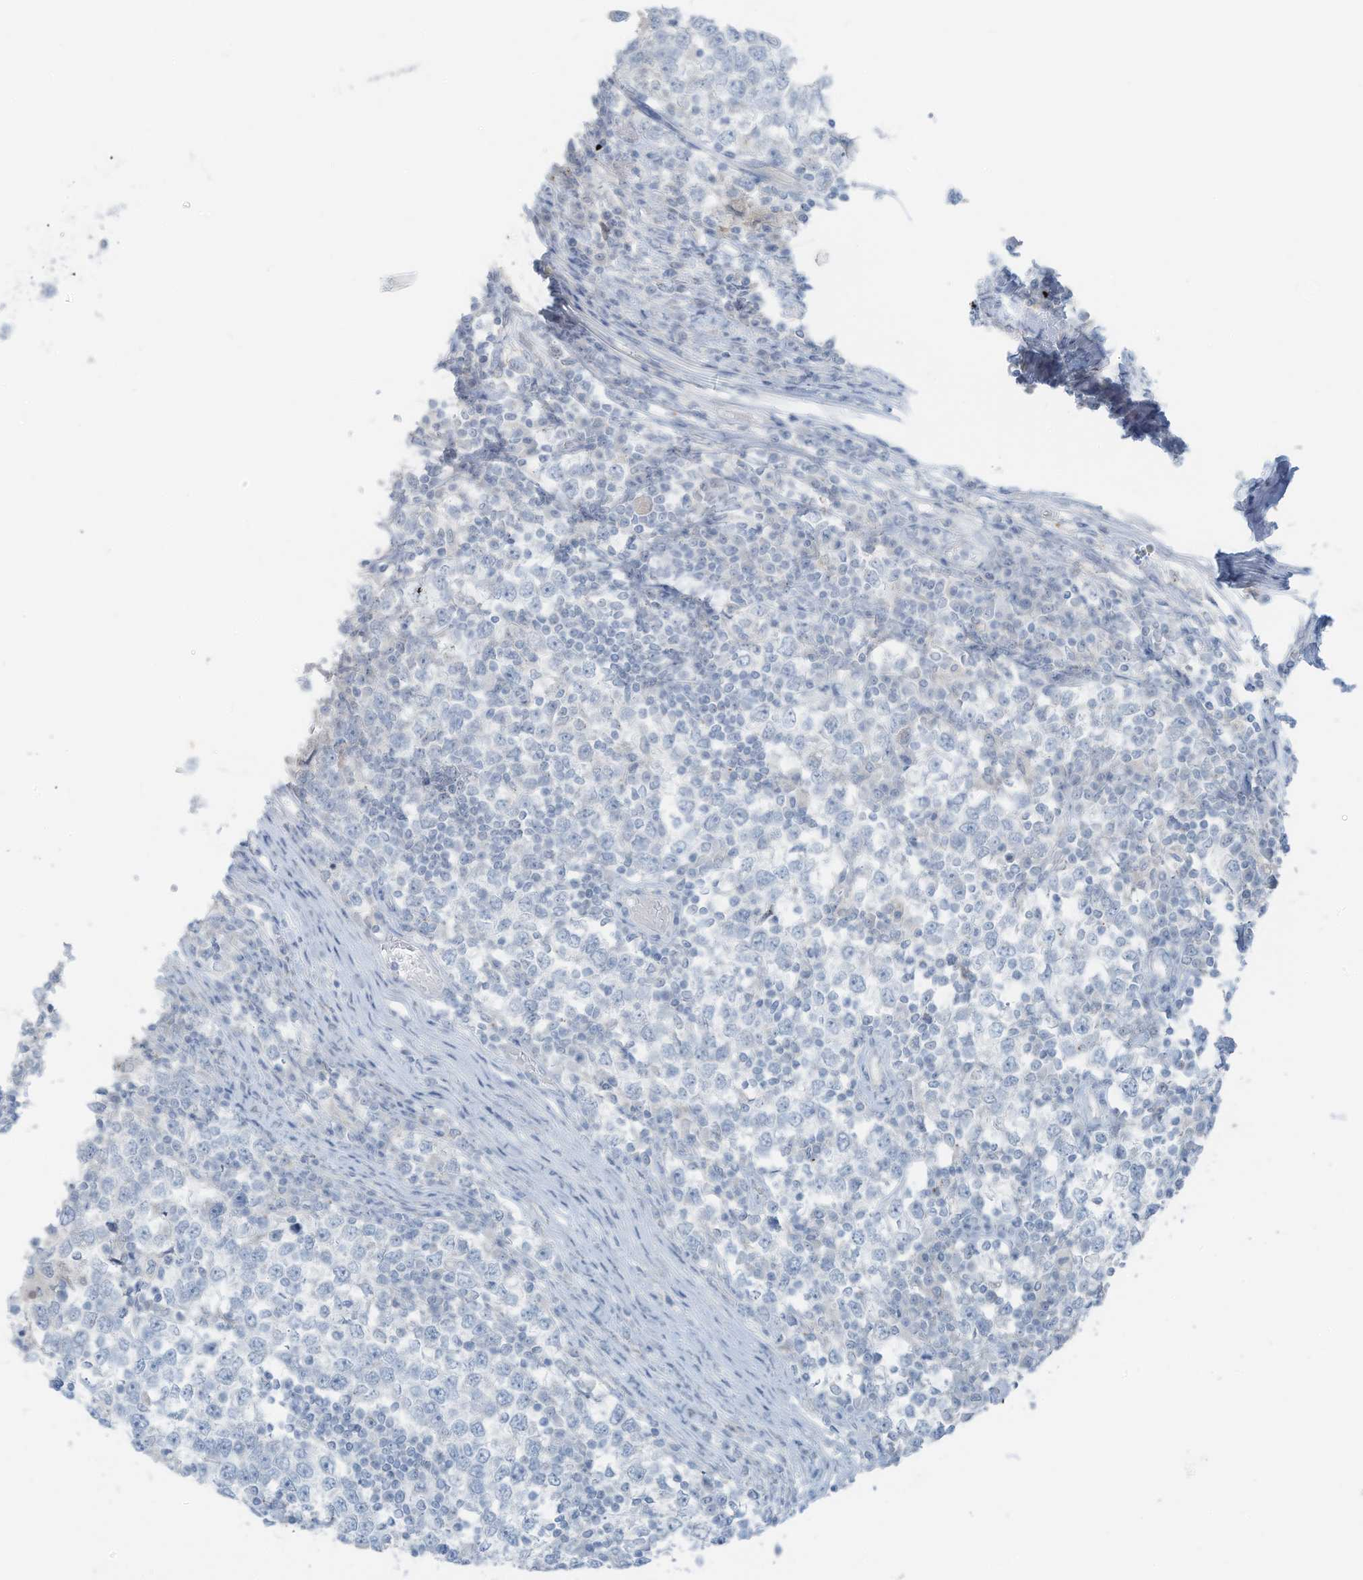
{"staining": {"intensity": "negative", "quantity": "none", "location": "none"}, "tissue": "testis cancer", "cell_type": "Tumor cells", "image_type": "cancer", "snomed": [{"axis": "morphology", "description": "Seminoma, NOS"}, {"axis": "topography", "description": "Testis"}], "caption": "Protein analysis of testis cancer (seminoma) reveals no significant expression in tumor cells. (Stains: DAB (3,3'-diaminobenzidine) immunohistochemistry (IHC) with hematoxylin counter stain, Microscopy: brightfield microscopy at high magnification).", "gene": "SLC25A43", "patient": {"sex": "male", "age": 65}}